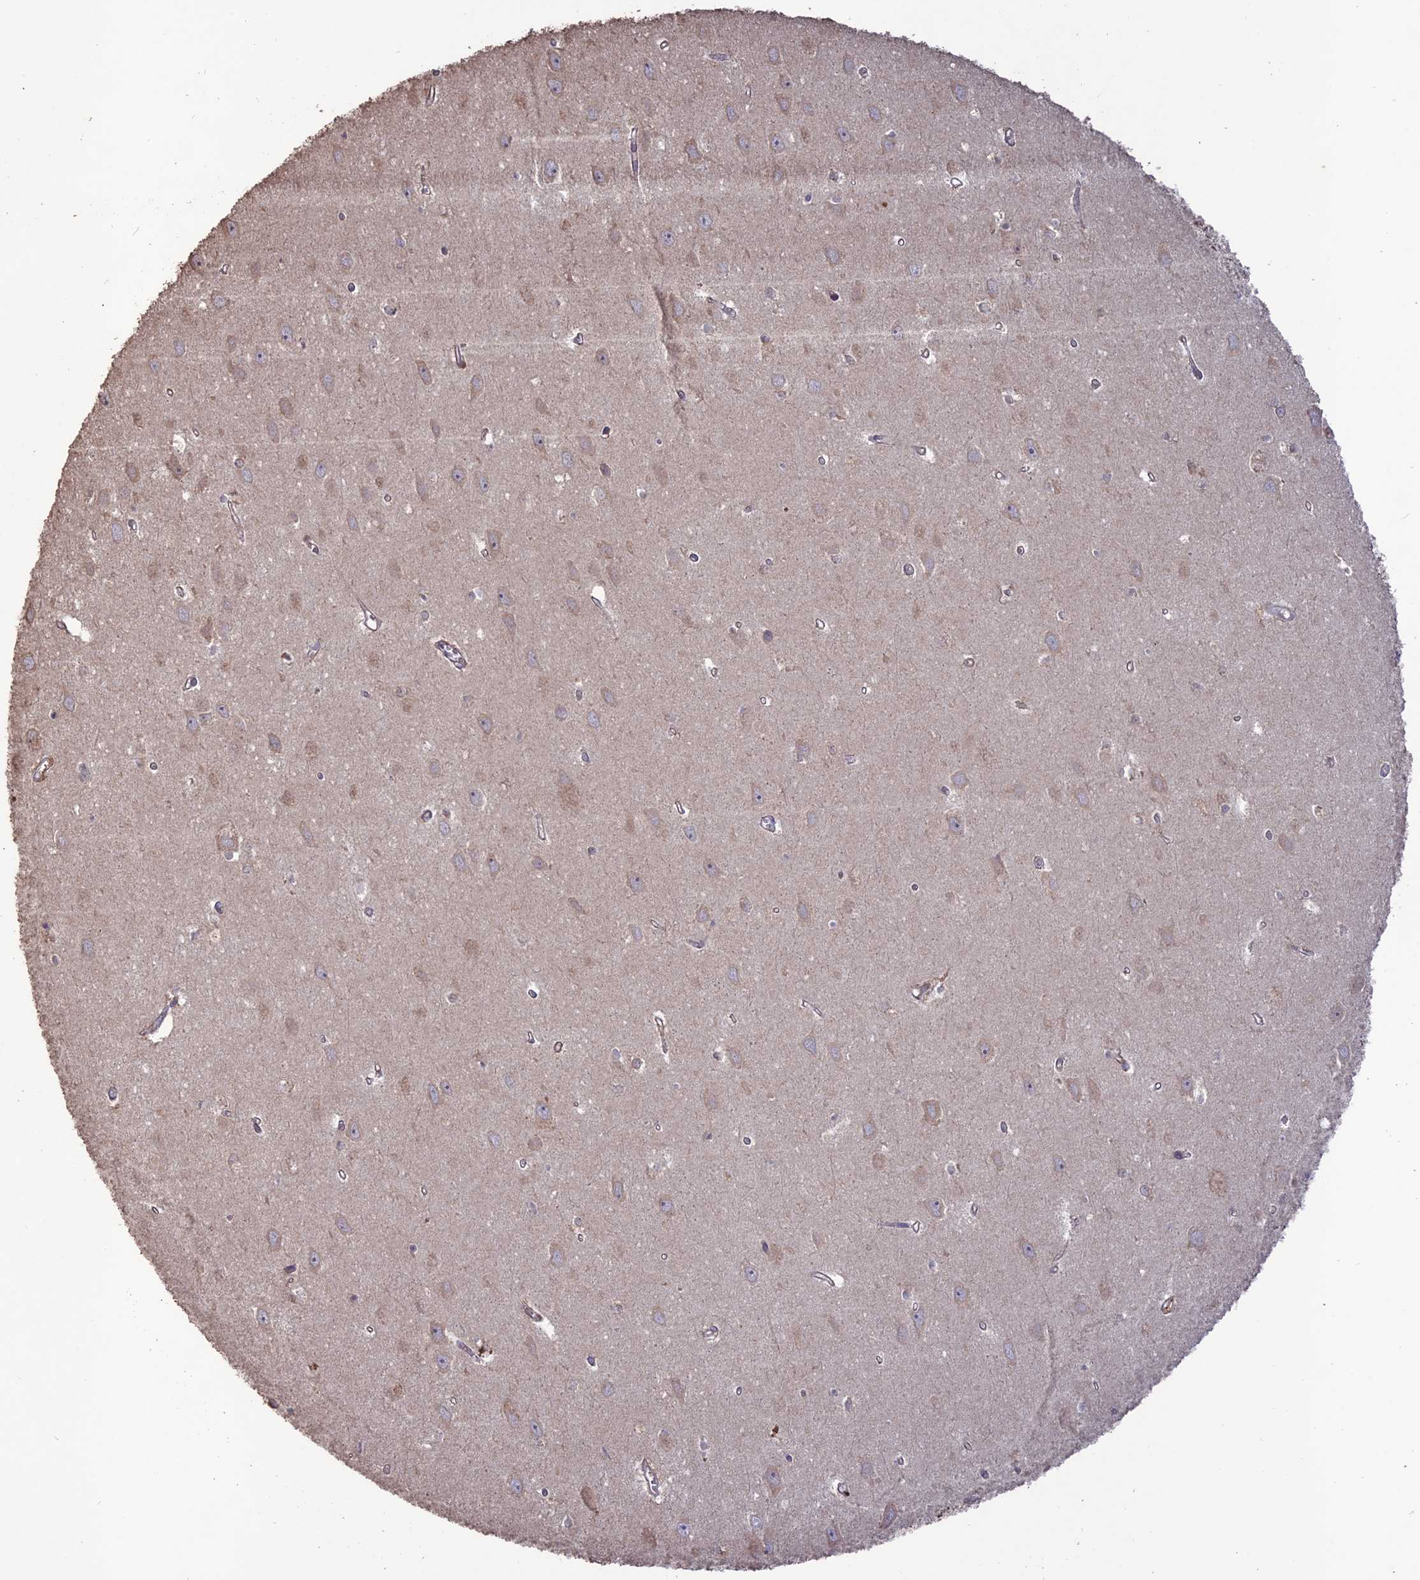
{"staining": {"intensity": "weak", "quantity": "<25%", "location": "cytoplasmic/membranous"}, "tissue": "hippocampus", "cell_type": "Glial cells", "image_type": "normal", "snomed": [{"axis": "morphology", "description": "Normal tissue, NOS"}, {"axis": "topography", "description": "Hippocampus"}], "caption": "Unremarkable hippocampus was stained to show a protein in brown. There is no significant expression in glial cells. Nuclei are stained in blue.", "gene": "LAYN", "patient": {"sex": "female", "age": 64}}